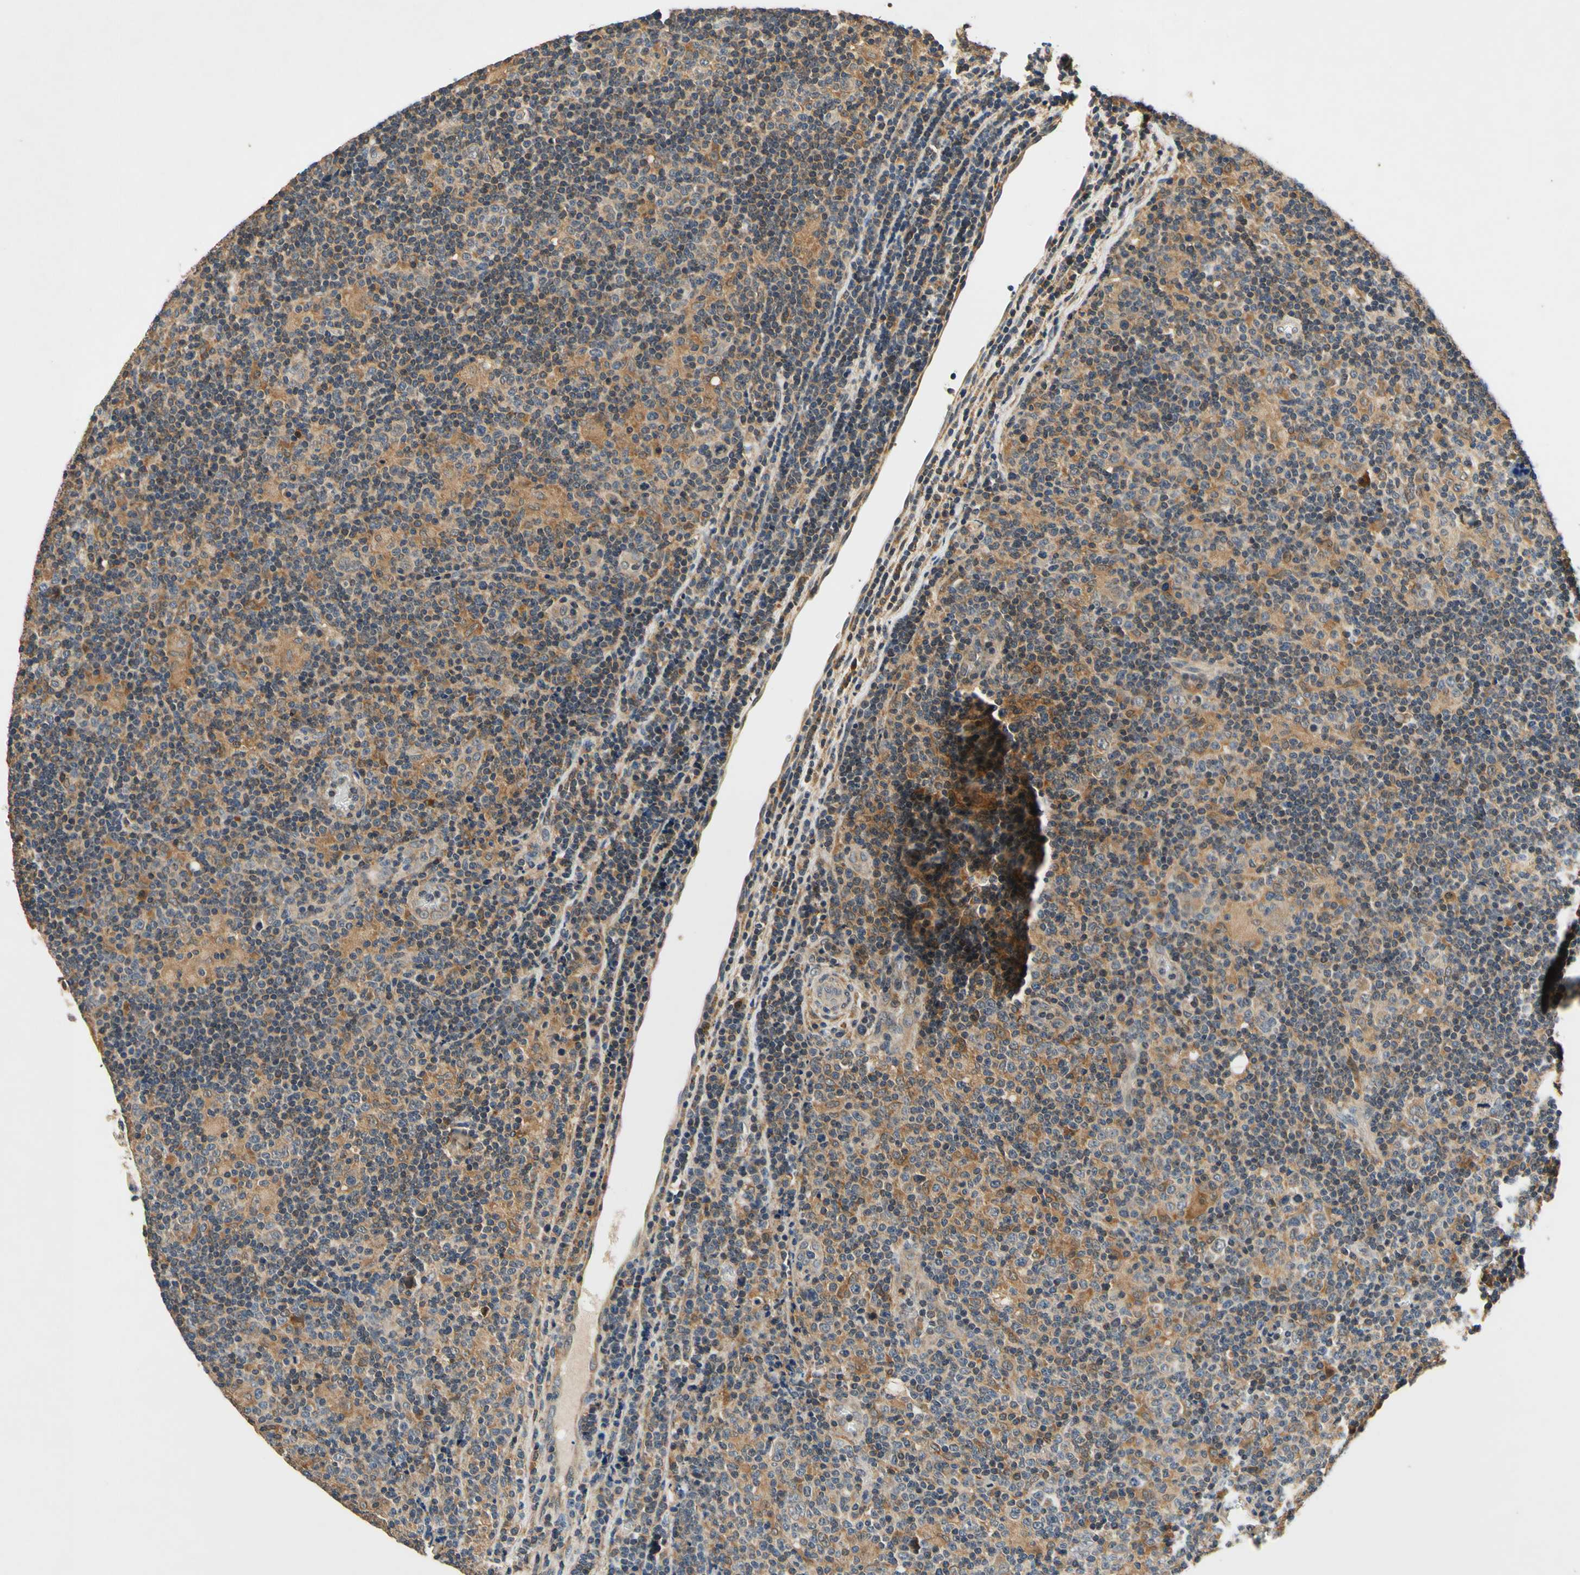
{"staining": {"intensity": "weak", "quantity": "25%-75%", "location": "cytoplasmic/membranous"}, "tissue": "lymphoma", "cell_type": "Tumor cells", "image_type": "cancer", "snomed": [{"axis": "morphology", "description": "Hodgkin's disease, NOS"}, {"axis": "topography", "description": "Lymph node"}], "caption": "Immunohistochemical staining of human lymphoma demonstrates low levels of weak cytoplasmic/membranous protein expression in approximately 25%-75% of tumor cells. Nuclei are stained in blue.", "gene": "PLA2G4A", "patient": {"sex": "female", "age": 57}}